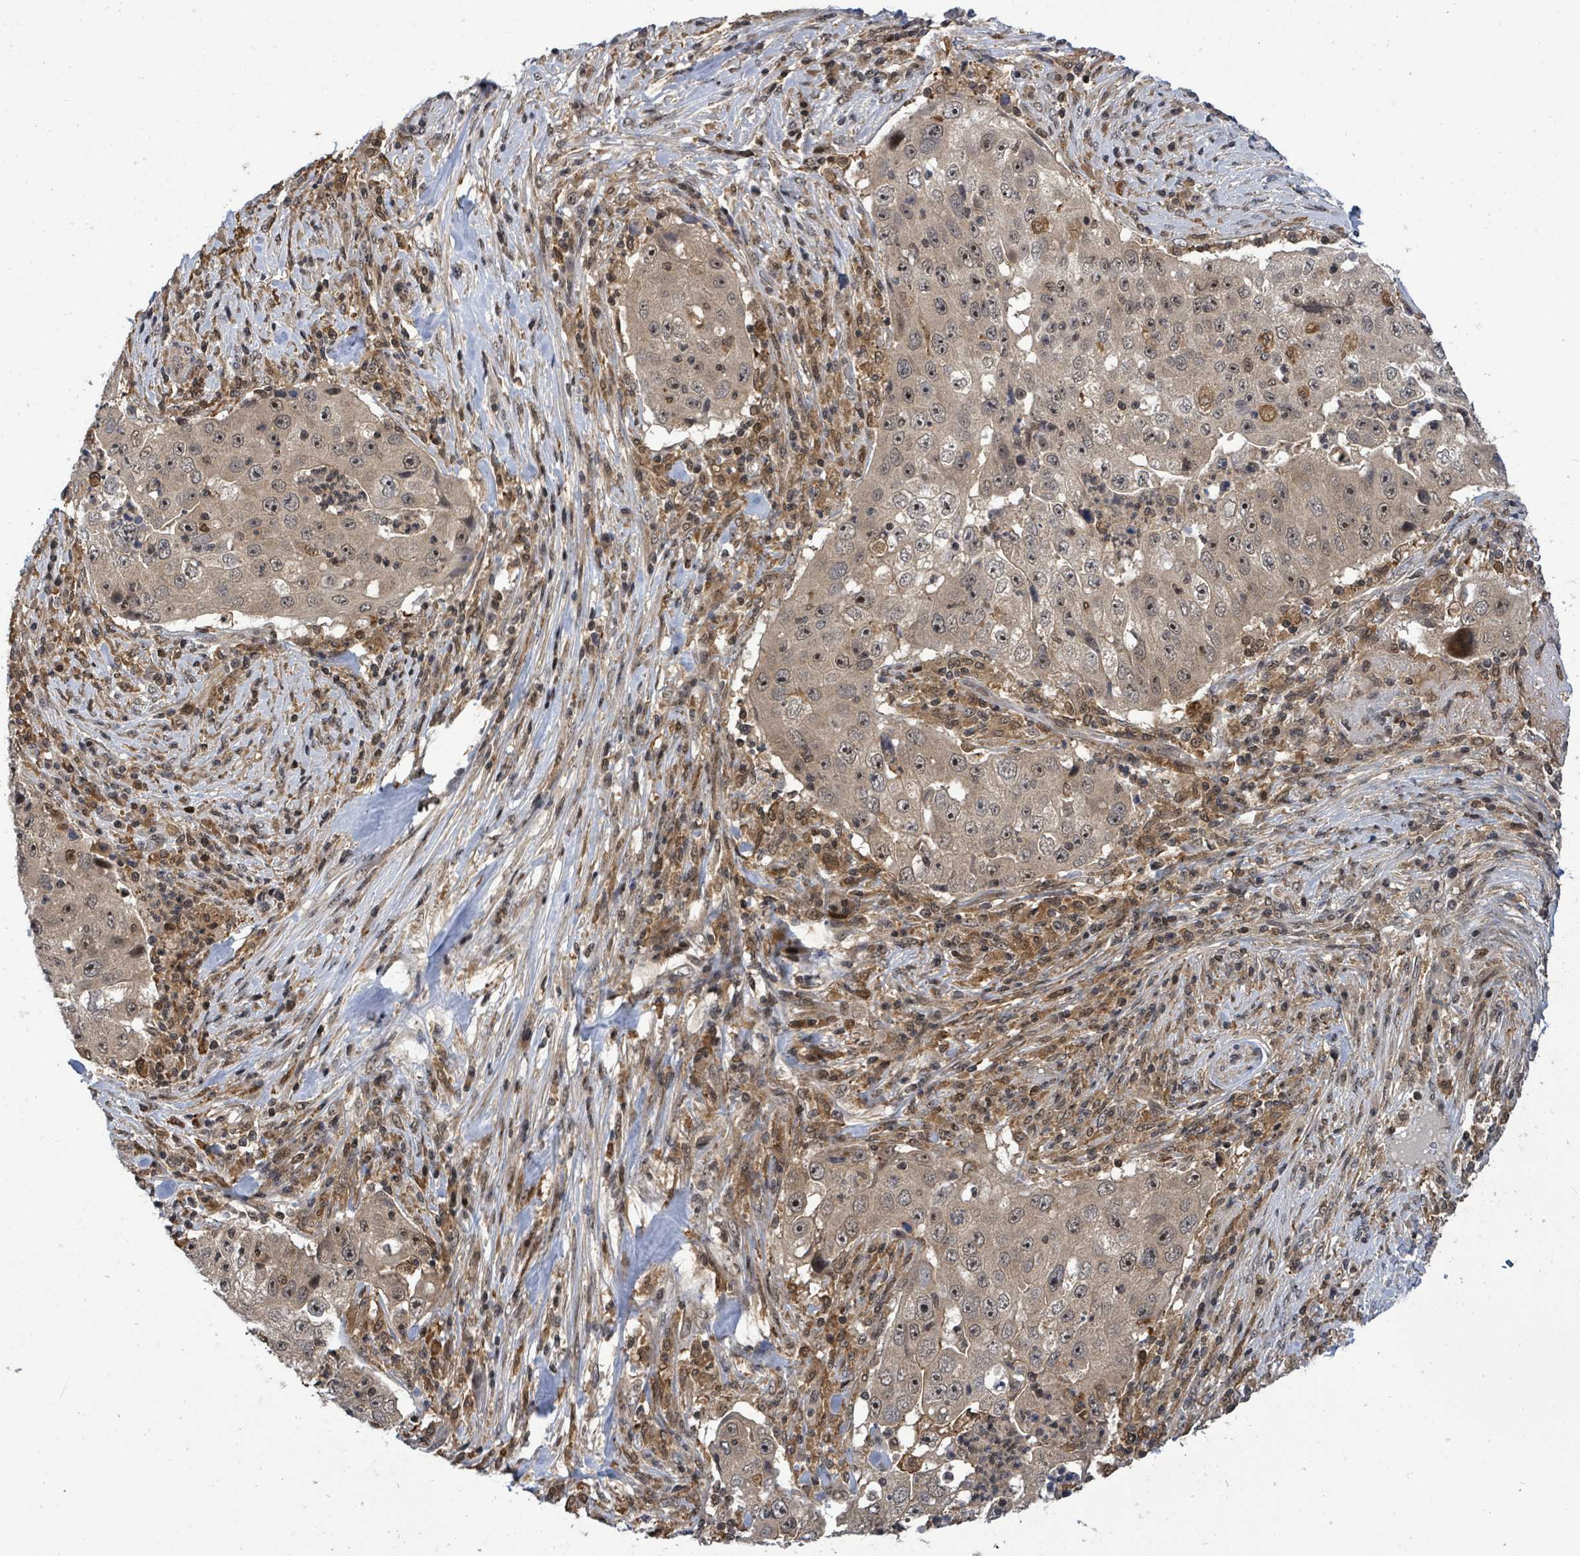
{"staining": {"intensity": "moderate", "quantity": "25%-75%", "location": "nuclear"}, "tissue": "lung cancer", "cell_type": "Tumor cells", "image_type": "cancer", "snomed": [{"axis": "morphology", "description": "Squamous cell carcinoma, NOS"}, {"axis": "topography", "description": "Lung"}], "caption": "Moderate nuclear staining for a protein is present in about 25%-75% of tumor cells of lung squamous cell carcinoma using immunohistochemistry (IHC).", "gene": "FBXO6", "patient": {"sex": "male", "age": 64}}